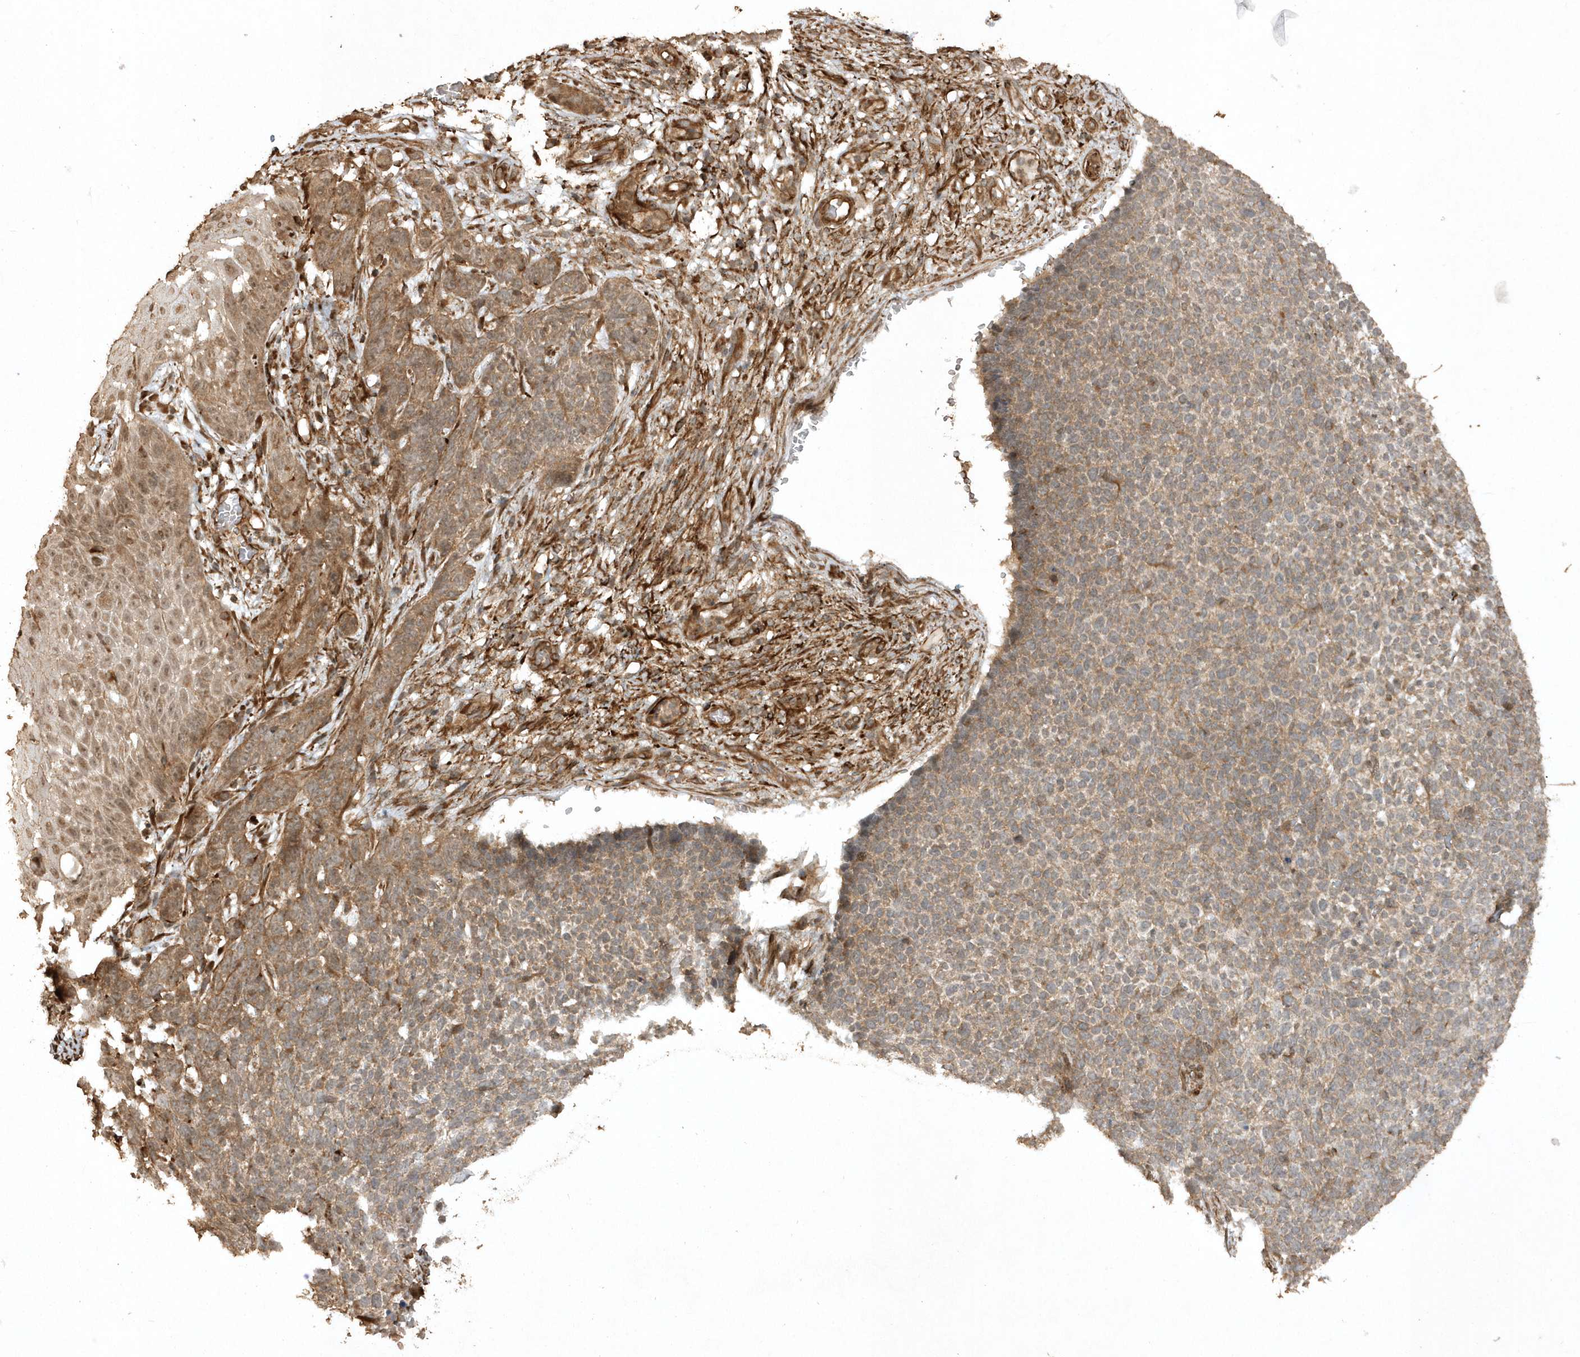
{"staining": {"intensity": "moderate", "quantity": ">75%", "location": "cytoplasmic/membranous"}, "tissue": "skin cancer", "cell_type": "Tumor cells", "image_type": "cancer", "snomed": [{"axis": "morphology", "description": "Basal cell carcinoma"}, {"axis": "topography", "description": "Skin"}], "caption": "About >75% of tumor cells in human skin cancer (basal cell carcinoma) display moderate cytoplasmic/membranous protein expression as visualized by brown immunohistochemical staining.", "gene": "AVPI1", "patient": {"sex": "female", "age": 84}}